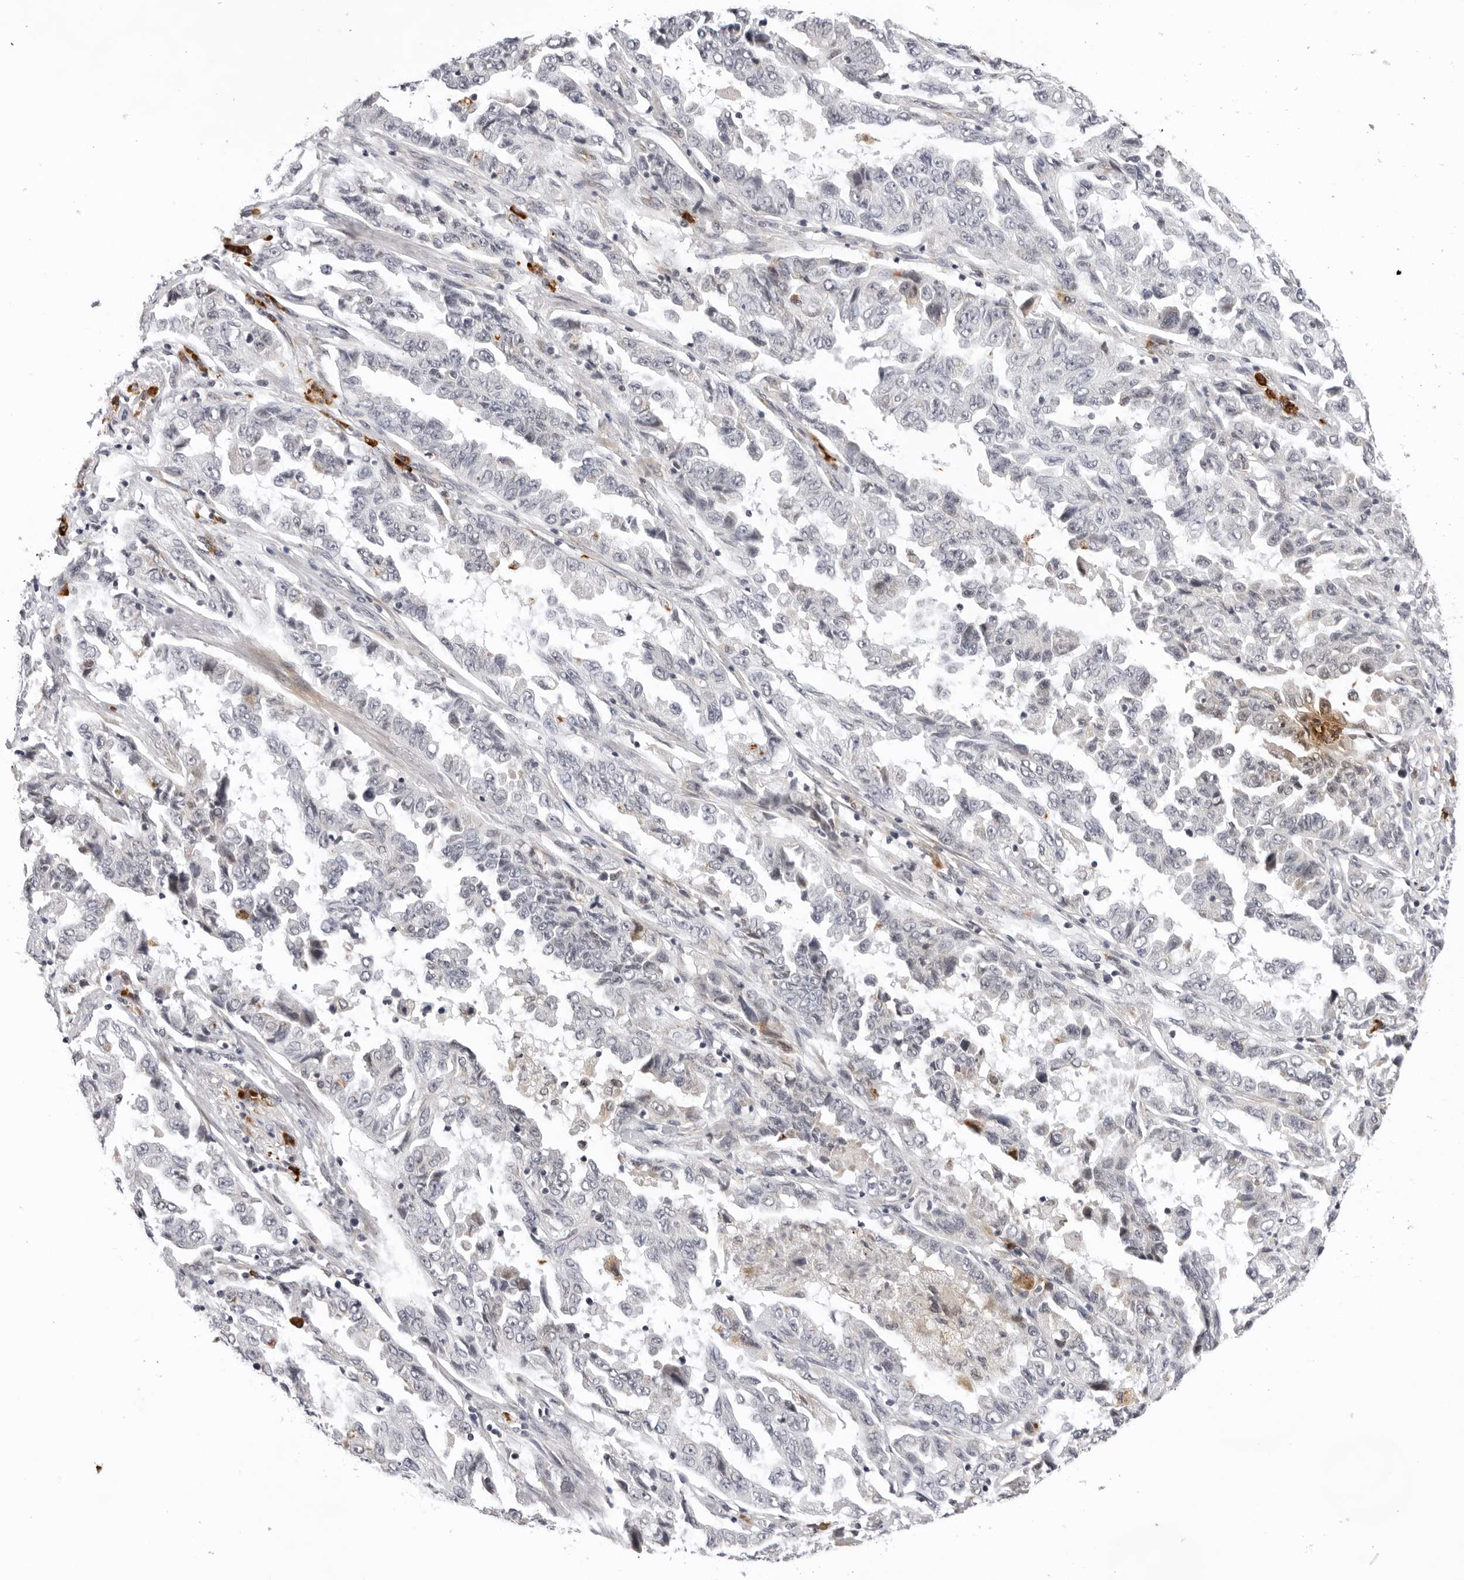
{"staining": {"intensity": "negative", "quantity": "none", "location": "none"}, "tissue": "lung cancer", "cell_type": "Tumor cells", "image_type": "cancer", "snomed": [{"axis": "morphology", "description": "Adenocarcinoma, NOS"}, {"axis": "topography", "description": "Lung"}], "caption": "Protein analysis of lung adenocarcinoma reveals no significant positivity in tumor cells. (IHC, brightfield microscopy, high magnification).", "gene": "IL17RA", "patient": {"sex": "female", "age": 51}}